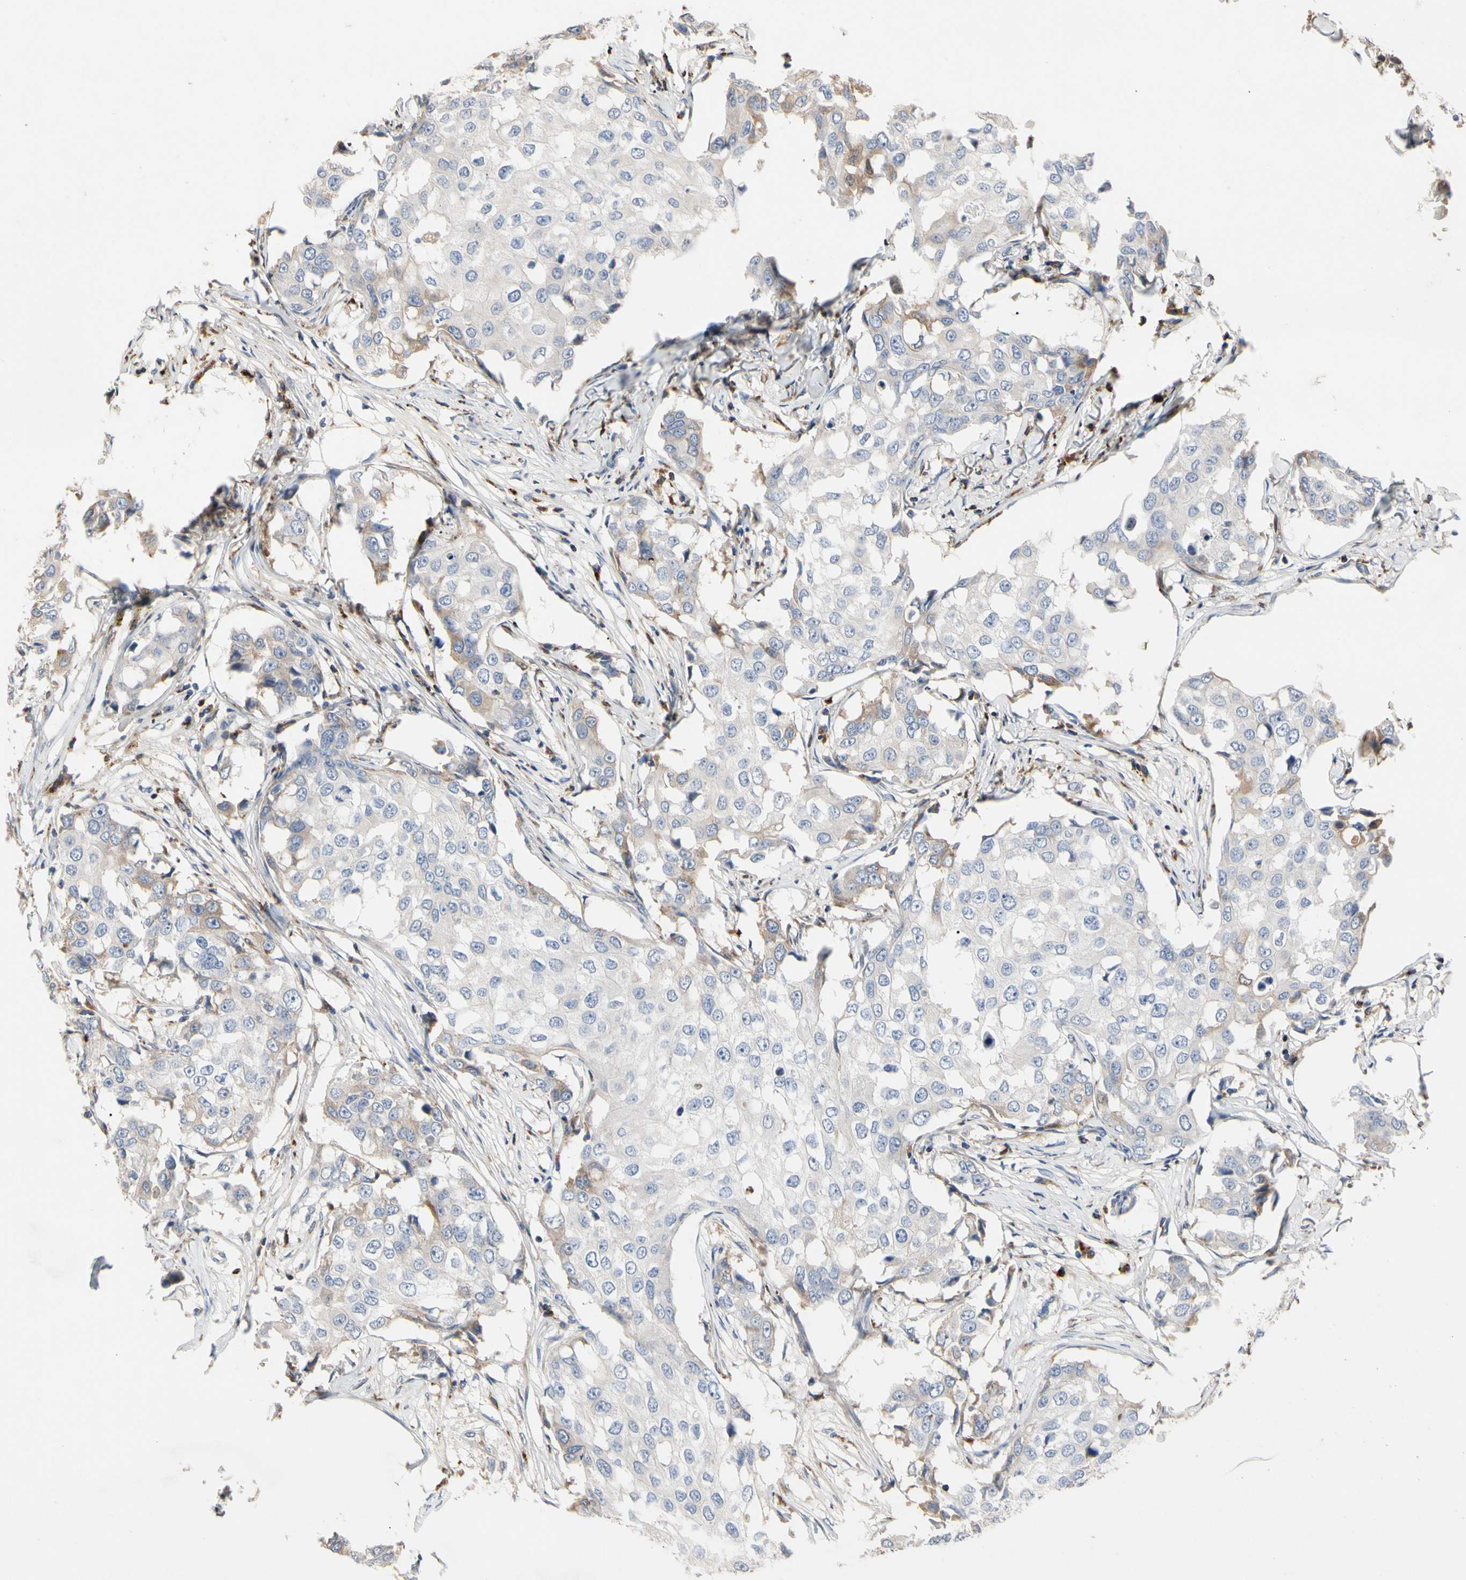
{"staining": {"intensity": "weak", "quantity": "<25%", "location": "cytoplasmic/membranous"}, "tissue": "breast cancer", "cell_type": "Tumor cells", "image_type": "cancer", "snomed": [{"axis": "morphology", "description": "Duct carcinoma"}, {"axis": "topography", "description": "Breast"}], "caption": "Breast cancer was stained to show a protein in brown. There is no significant staining in tumor cells. (Stains: DAB immunohistochemistry with hematoxylin counter stain, Microscopy: brightfield microscopy at high magnification).", "gene": "ADA2", "patient": {"sex": "female", "age": 27}}